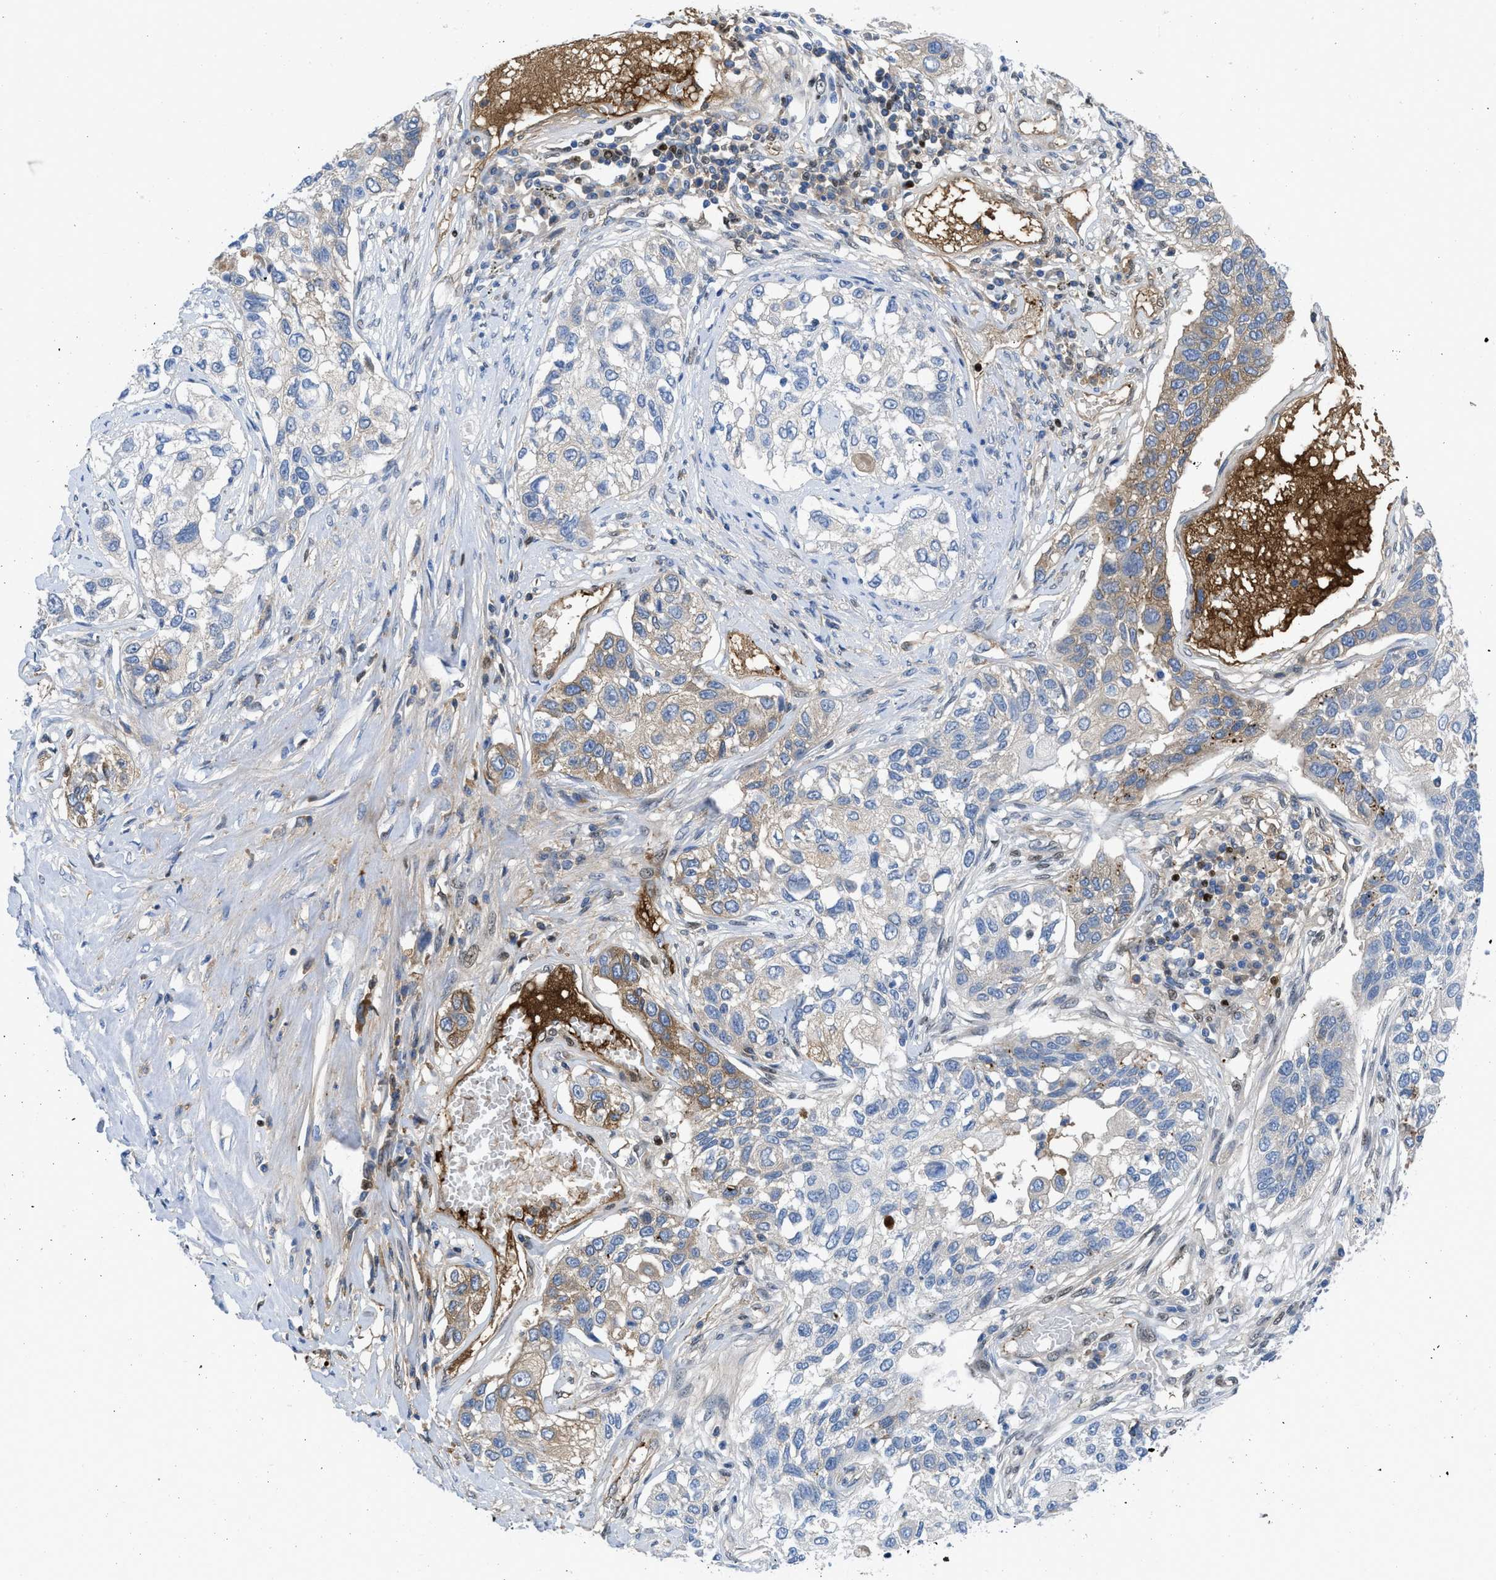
{"staining": {"intensity": "moderate", "quantity": "<25%", "location": "cytoplasmic/membranous"}, "tissue": "lung cancer", "cell_type": "Tumor cells", "image_type": "cancer", "snomed": [{"axis": "morphology", "description": "Squamous cell carcinoma, NOS"}, {"axis": "topography", "description": "Lung"}], "caption": "Lung squamous cell carcinoma tissue displays moderate cytoplasmic/membranous expression in approximately <25% of tumor cells, visualized by immunohistochemistry. The protein is shown in brown color, while the nuclei are stained blue.", "gene": "LEF1", "patient": {"sex": "male", "age": 71}}